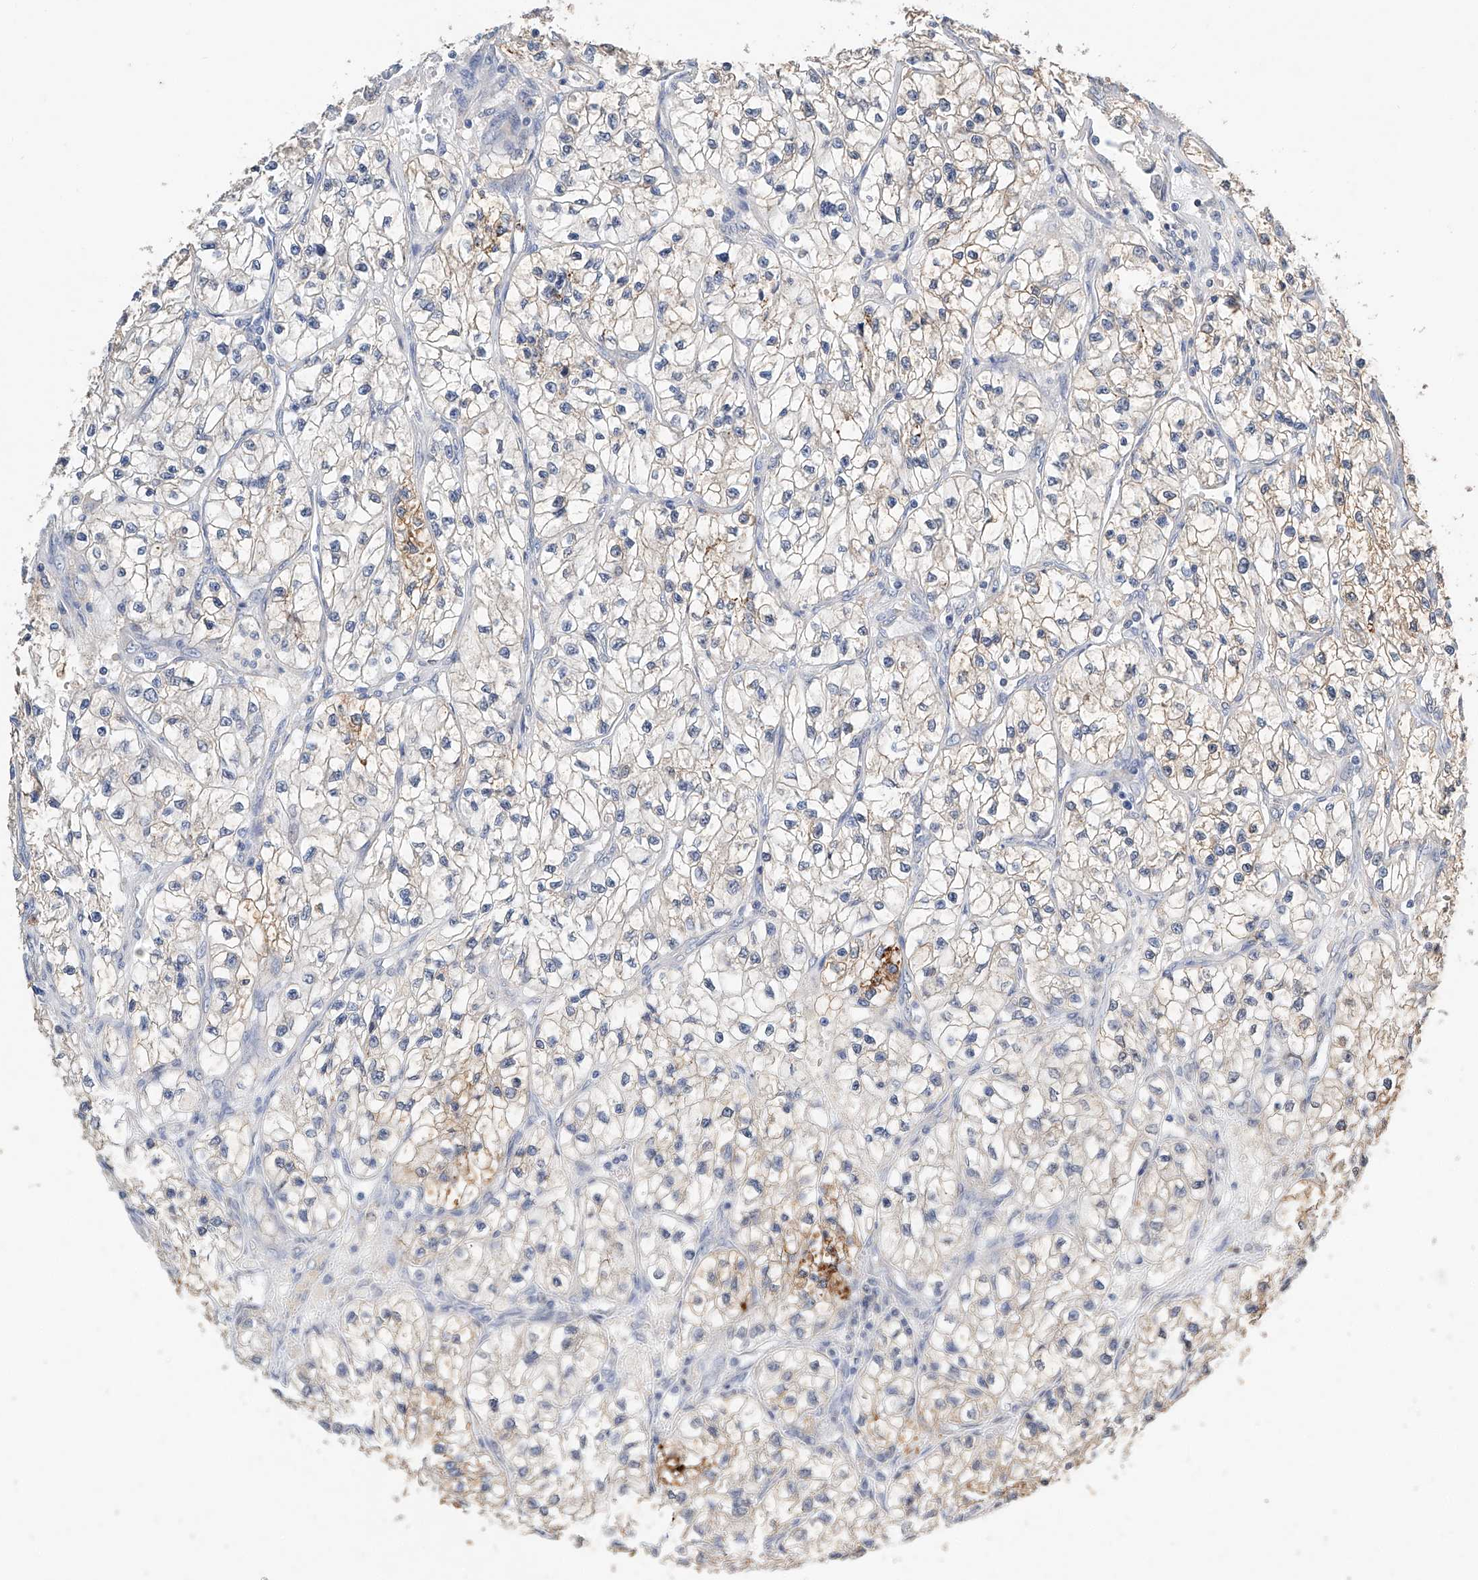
{"staining": {"intensity": "moderate", "quantity": "<25%", "location": "cytoplasmic/membranous"}, "tissue": "renal cancer", "cell_type": "Tumor cells", "image_type": "cancer", "snomed": [{"axis": "morphology", "description": "Adenocarcinoma, NOS"}, {"axis": "topography", "description": "Kidney"}], "caption": "Approximately <25% of tumor cells in renal cancer (adenocarcinoma) demonstrate moderate cytoplasmic/membranous protein positivity as visualized by brown immunohistochemical staining.", "gene": "CTDP1", "patient": {"sex": "female", "age": 57}}